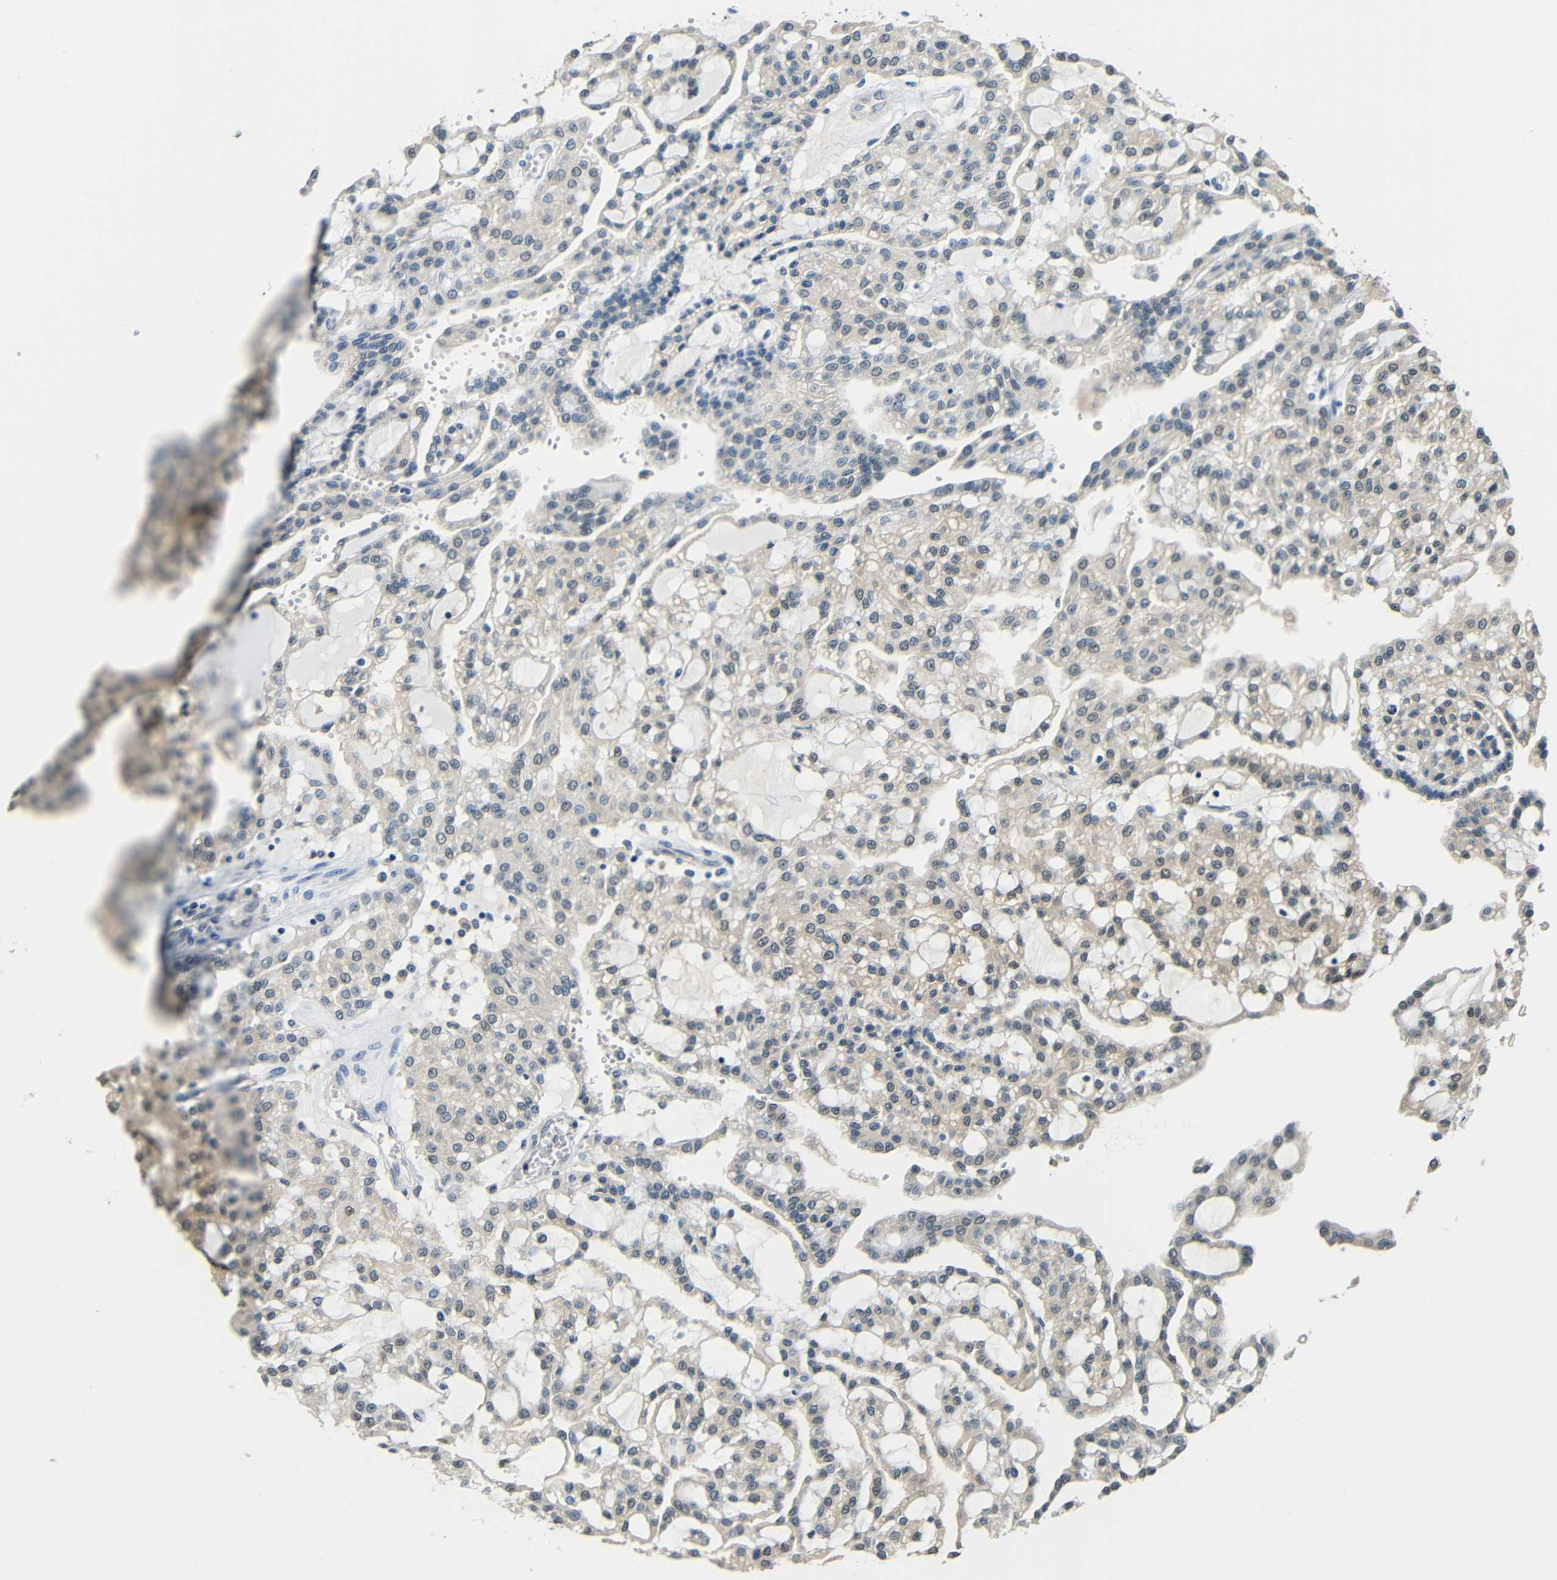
{"staining": {"intensity": "negative", "quantity": "none", "location": "none"}, "tissue": "renal cancer", "cell_type": "Tumor cells", "image_type": "cancer", "snomed": [{"axis": "morphology", "description": "Adenocarcinoma, NOS"}, {"axis": "topography", "description": "Kidney"}], "caption": "A photomicrograph of renal cancer (adenocarcinoma) stained for a protein demonstrates no brown staining in tumor cells. (Immunohistochemistry, brightfield microscopy, high magnification).", "gene": "ADAP1", "patient": {"sex": "male", "age": 63}}